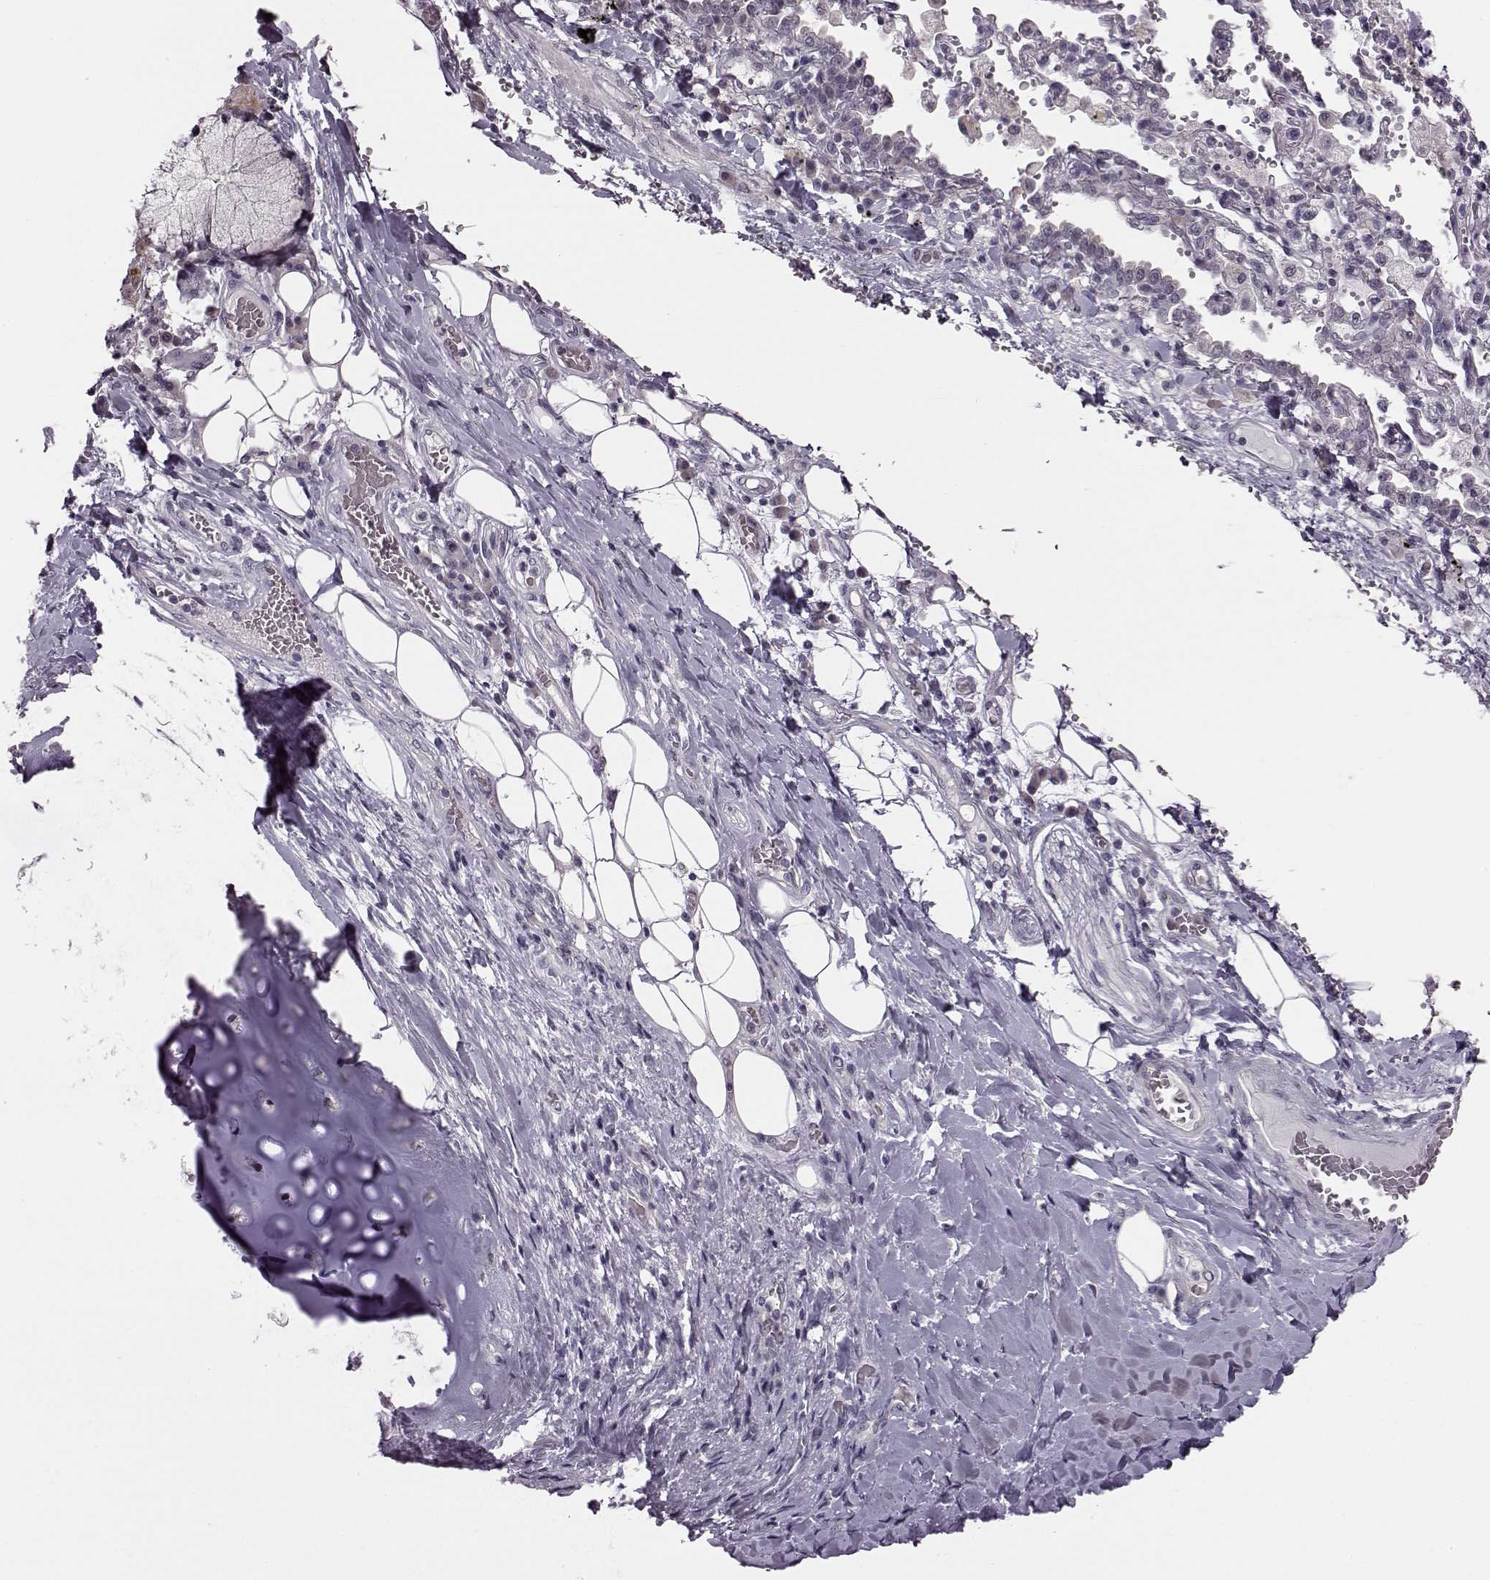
{"staining": {"intensity": "negative", "quantity": "none", "location": "none"}, "tissue": "bronchus", "cell_type": "Respiratory epithelial cells", "image_type": "normal", "snomed": [{"axis": "morphology", "description": "Normal tissue, NOS"}, {"axis": "topography", "description": "Lymph node"}, {"axis": "topography", "description": "Bronchus"}], "caption": "The micrograph displays no staining of respiratory epithelial cells in benign bronchus. Brightfield microscopy of immunohistochemistry (IHC) stained with DAB (3,3'-diaminobenzidine) (brown) and hematoxylin (blue), captured at high magnification.", "gene": "C10orf62", "patient": {"sex": "male", "age": 56}}